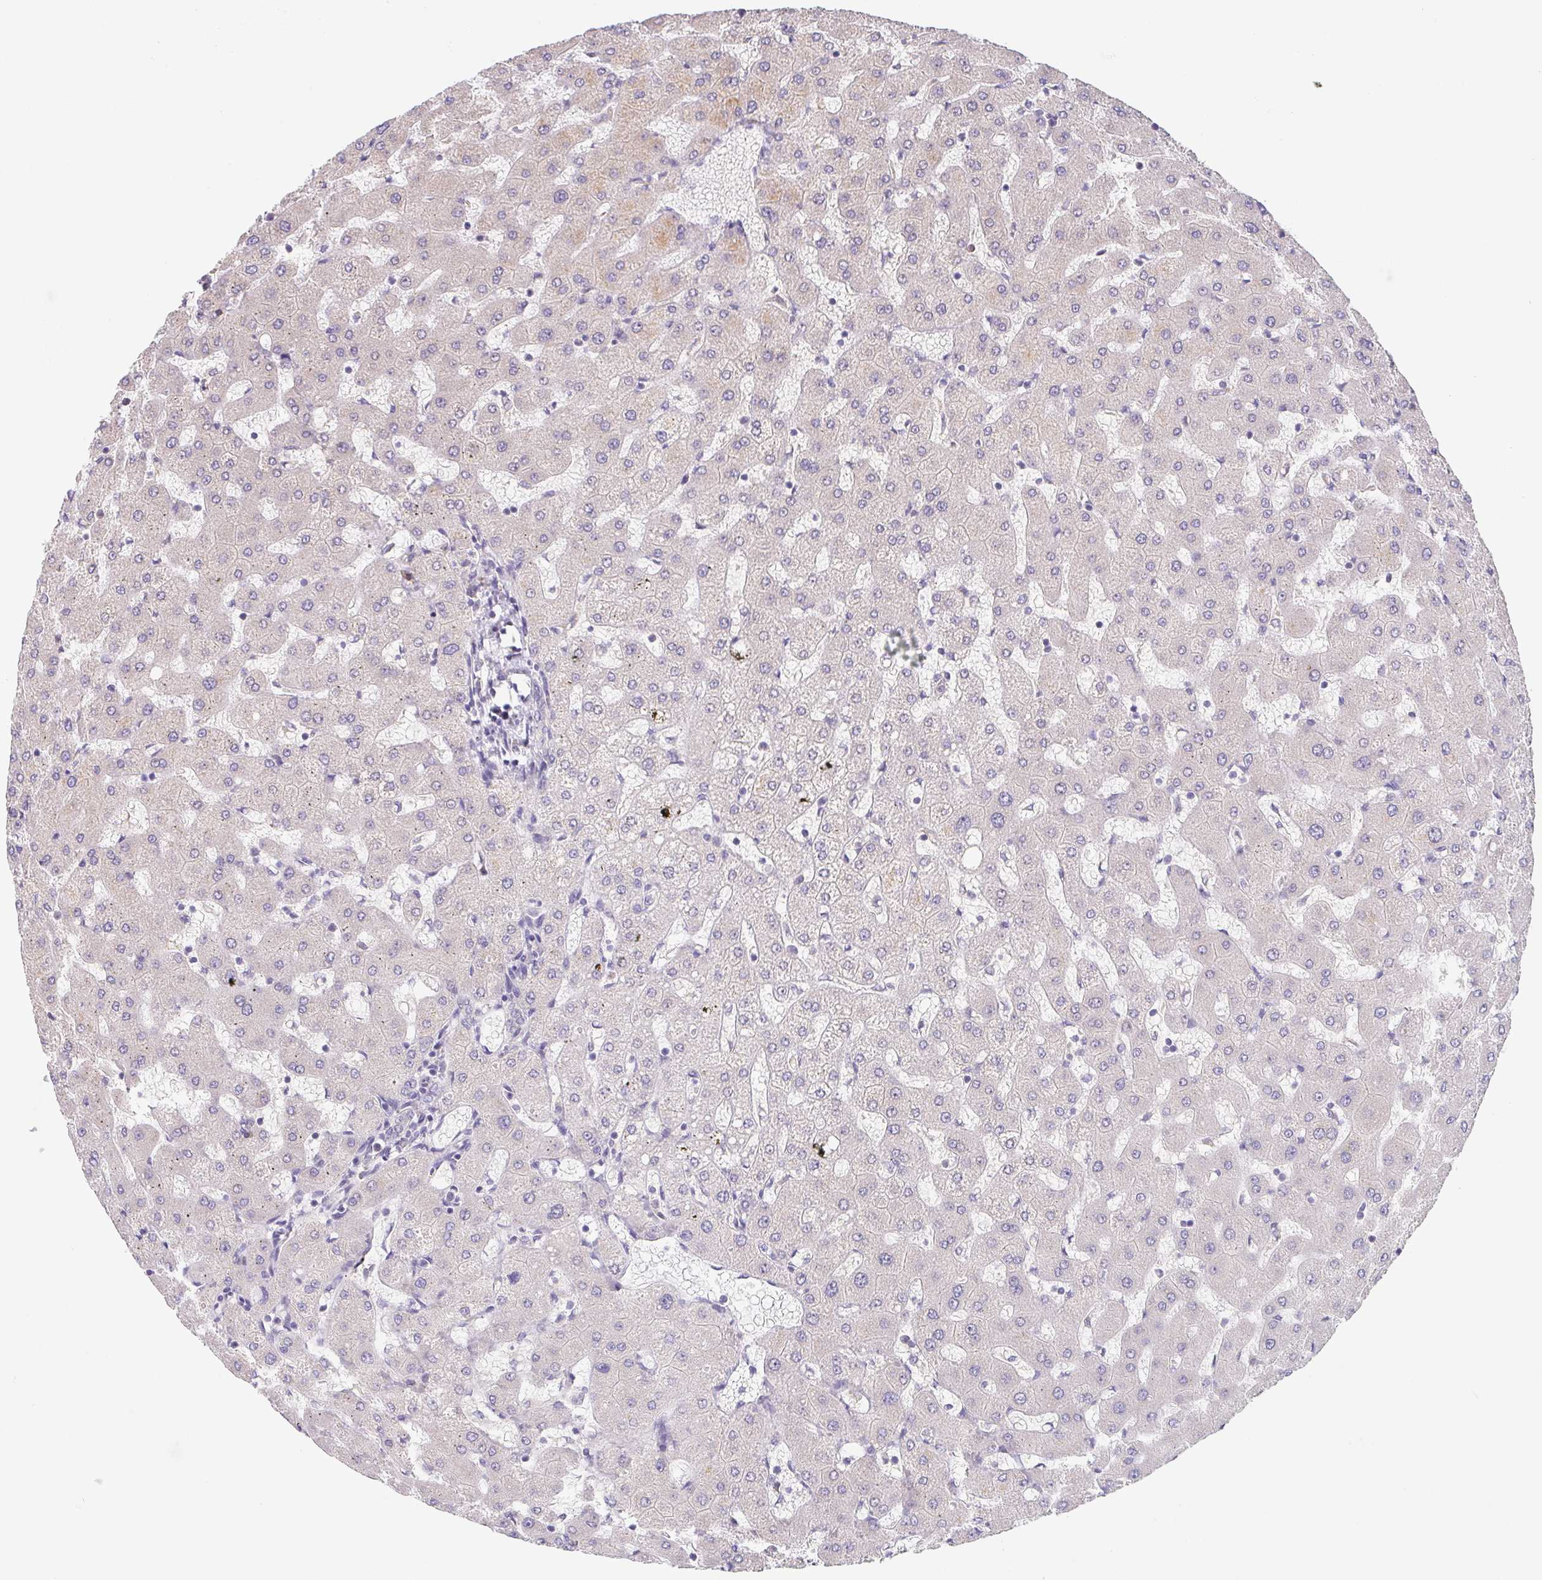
{"staining": {"intensity": "negative", "quantity": "none", "location": "none"}, "tissue": "liver", "cell_type": "Cholangiocytes", "image_type": "normal", "snomed": [{"axis": "morphology", "description": "Normal tissue, NOS"}, {"axis": "topography", "description": "Liver"}], "caption": "High magnification brightfield microscopy of unremarkable liver stained with DAB (3,3'-diaminobenzidine) (brown) and counterstained with hematoxylin (blue): cholangiocytes show no significant expression. Brightfield microscopy of immunohistochemistry stained with DAB (brown) and hematoxylin (blue), captured at high magnification.", "gene": "ADAM8", "patient": {"sex": "female", "age": 63}}